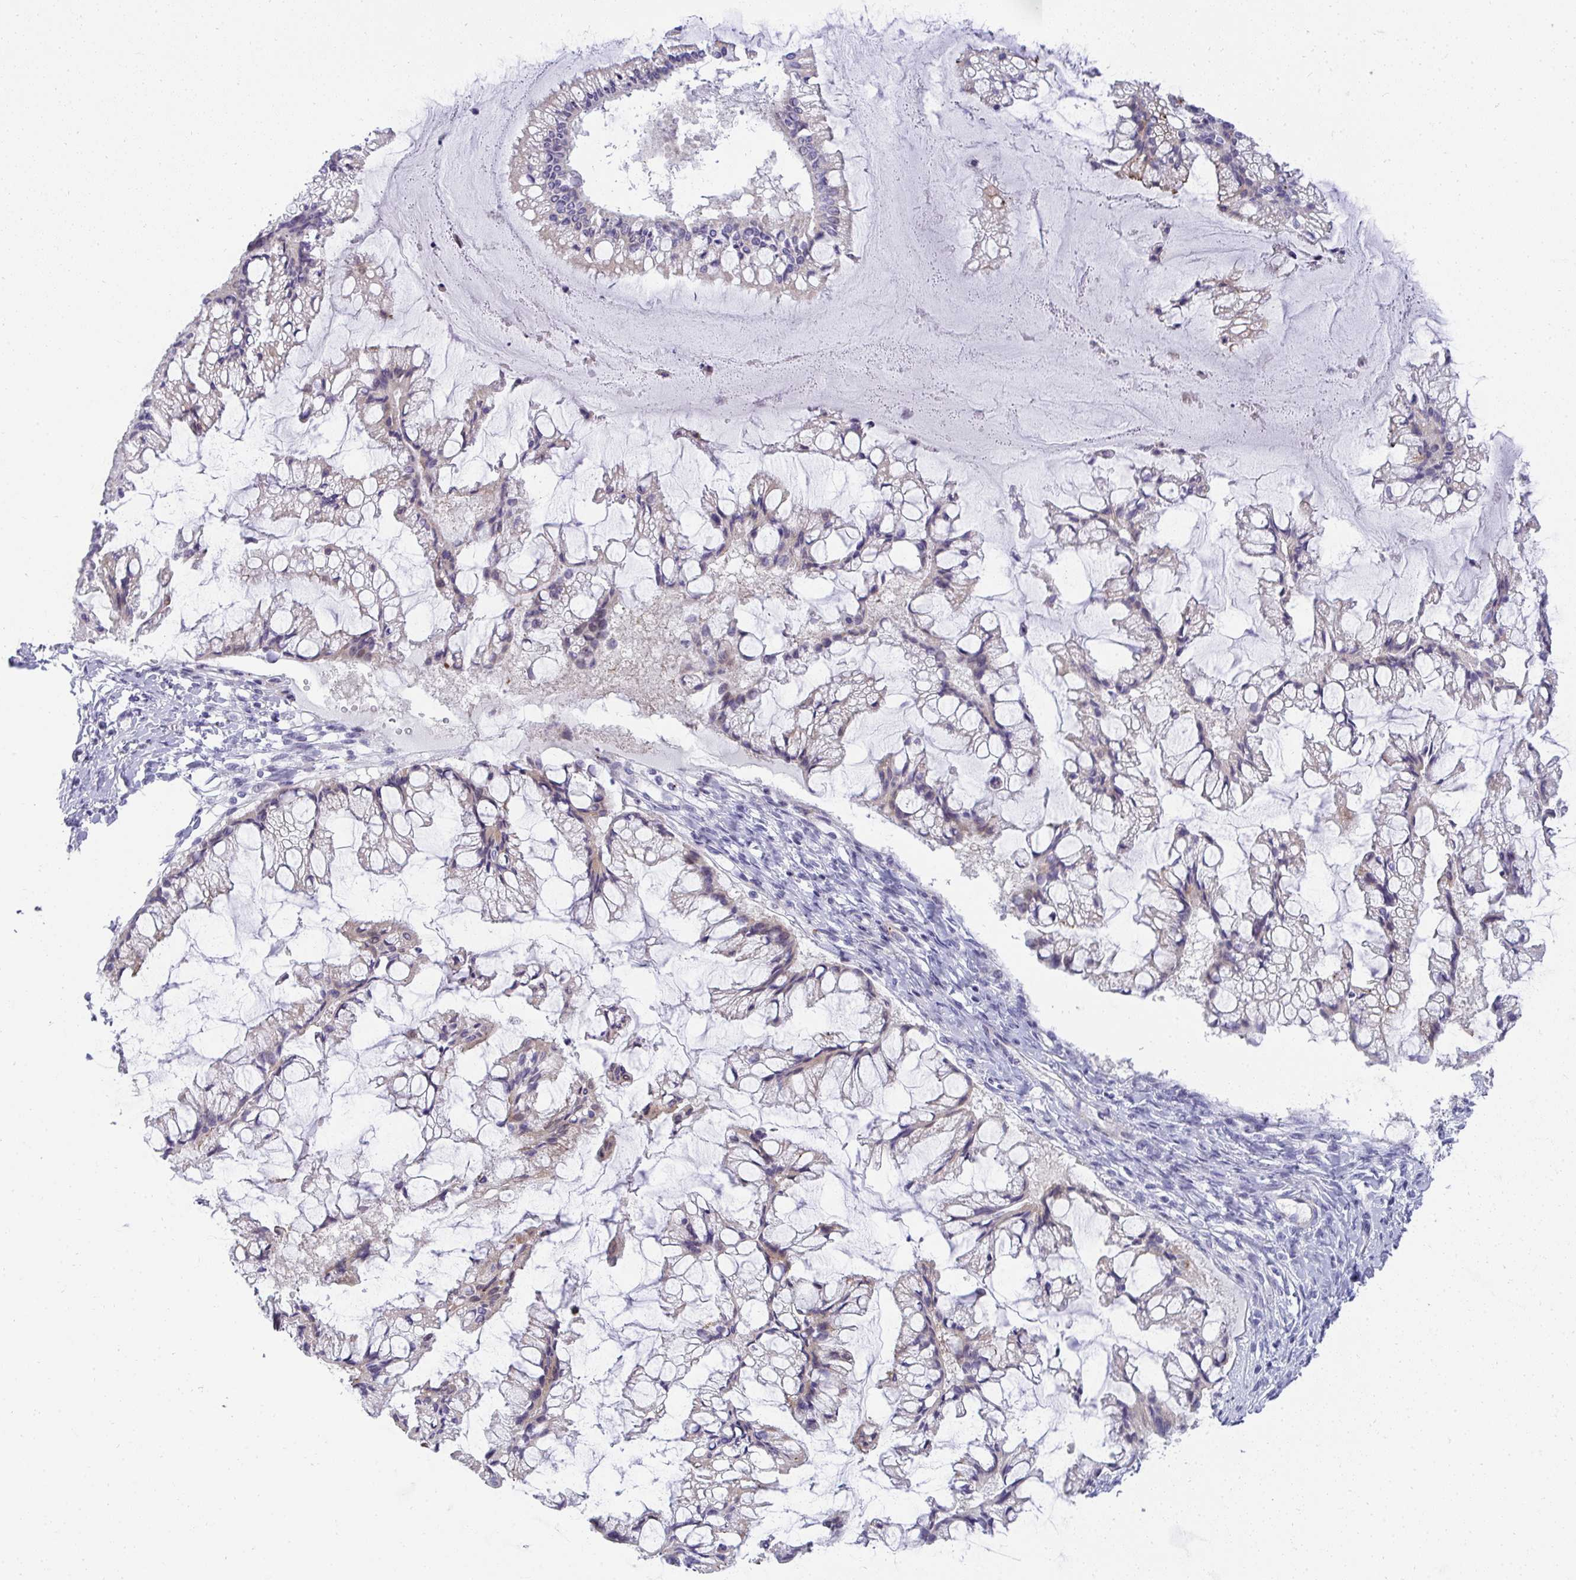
{"staining": {"intensity": "negative", "quantity": "none", "location": "none"}, "tissue": "ovarian cancer", "cell_type": "Tumor cells", "image_type": "cancer", "snomed": [{"axis": "morphology", "description": "Cystadenocarcinoma, mucinous, NOS"}, {"axis": "topography", "description": "Ovary"}], "caption": "There is no significant expression in tumor cells of ovarian cancer.", "gene": "AK5", "patient": {"sex": "female", "age": 73}}